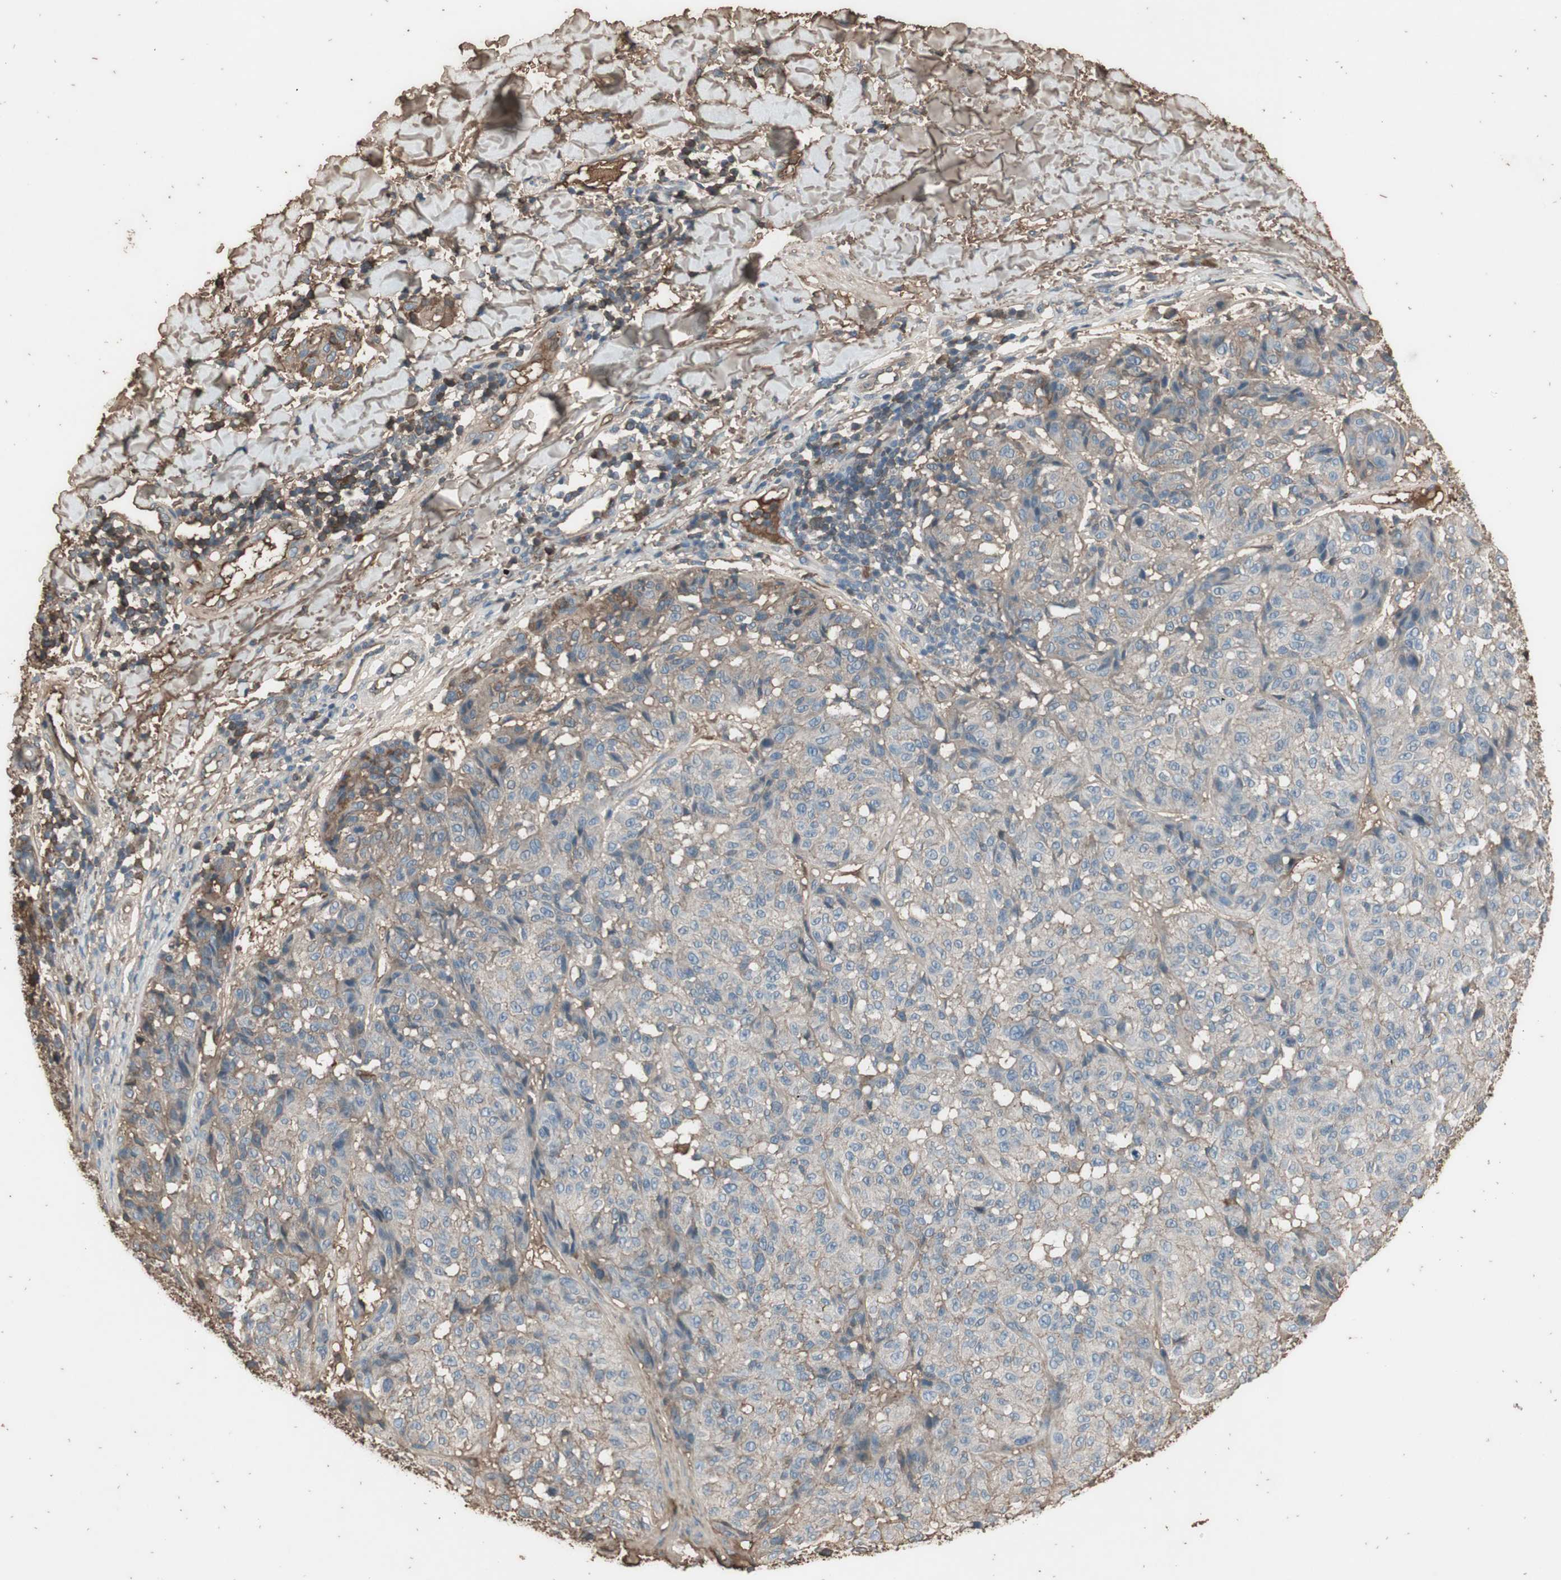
{"staining": {"intensity": "negative", "quantity": "none", "location": "none"}, "tissue": "melanoma", "cell_type": "Tumor cells", "image_type": "cancer", "snomed": [{"axis": "morphology", "description": "Malignant melanoma, NOS"}, {"axis": "topography", "description": "Skin"}], "caption": "Immunohistochemistry of melanoma demonstrates no expression in tumor cells.", "gene": "MMP14", "patient": {"sex": "female", "age": 46}}